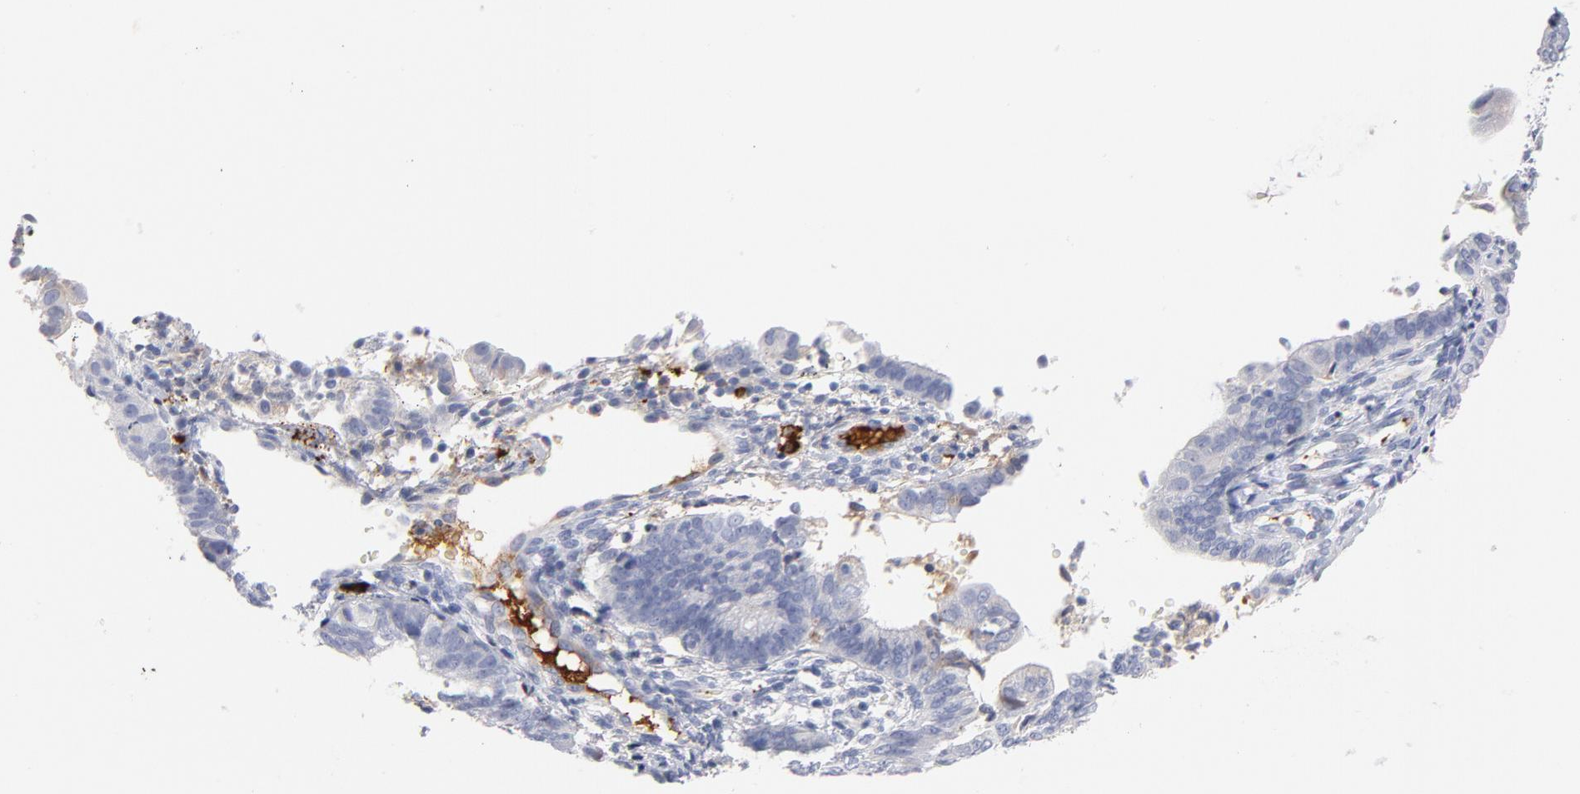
{"staining": {"intensity": "negative", "quantity": "none", "location": "none"}, "tissue": "endometrial cancer", "cell_type": "Tumor cells", "image_type": "cancer", "snomed": [{"axis": "morphology", "description": "Adenocarcinoma, NOS"}, {"axis": "topography", "description": "Endometrium"}], "caption": "Immunohistochemical staining of human endometrial adenocarcinoma demonstrates no significant positivity in tumor cells.", "gene": "PLAT", "patient": {"sex": "female", "age": 63}}